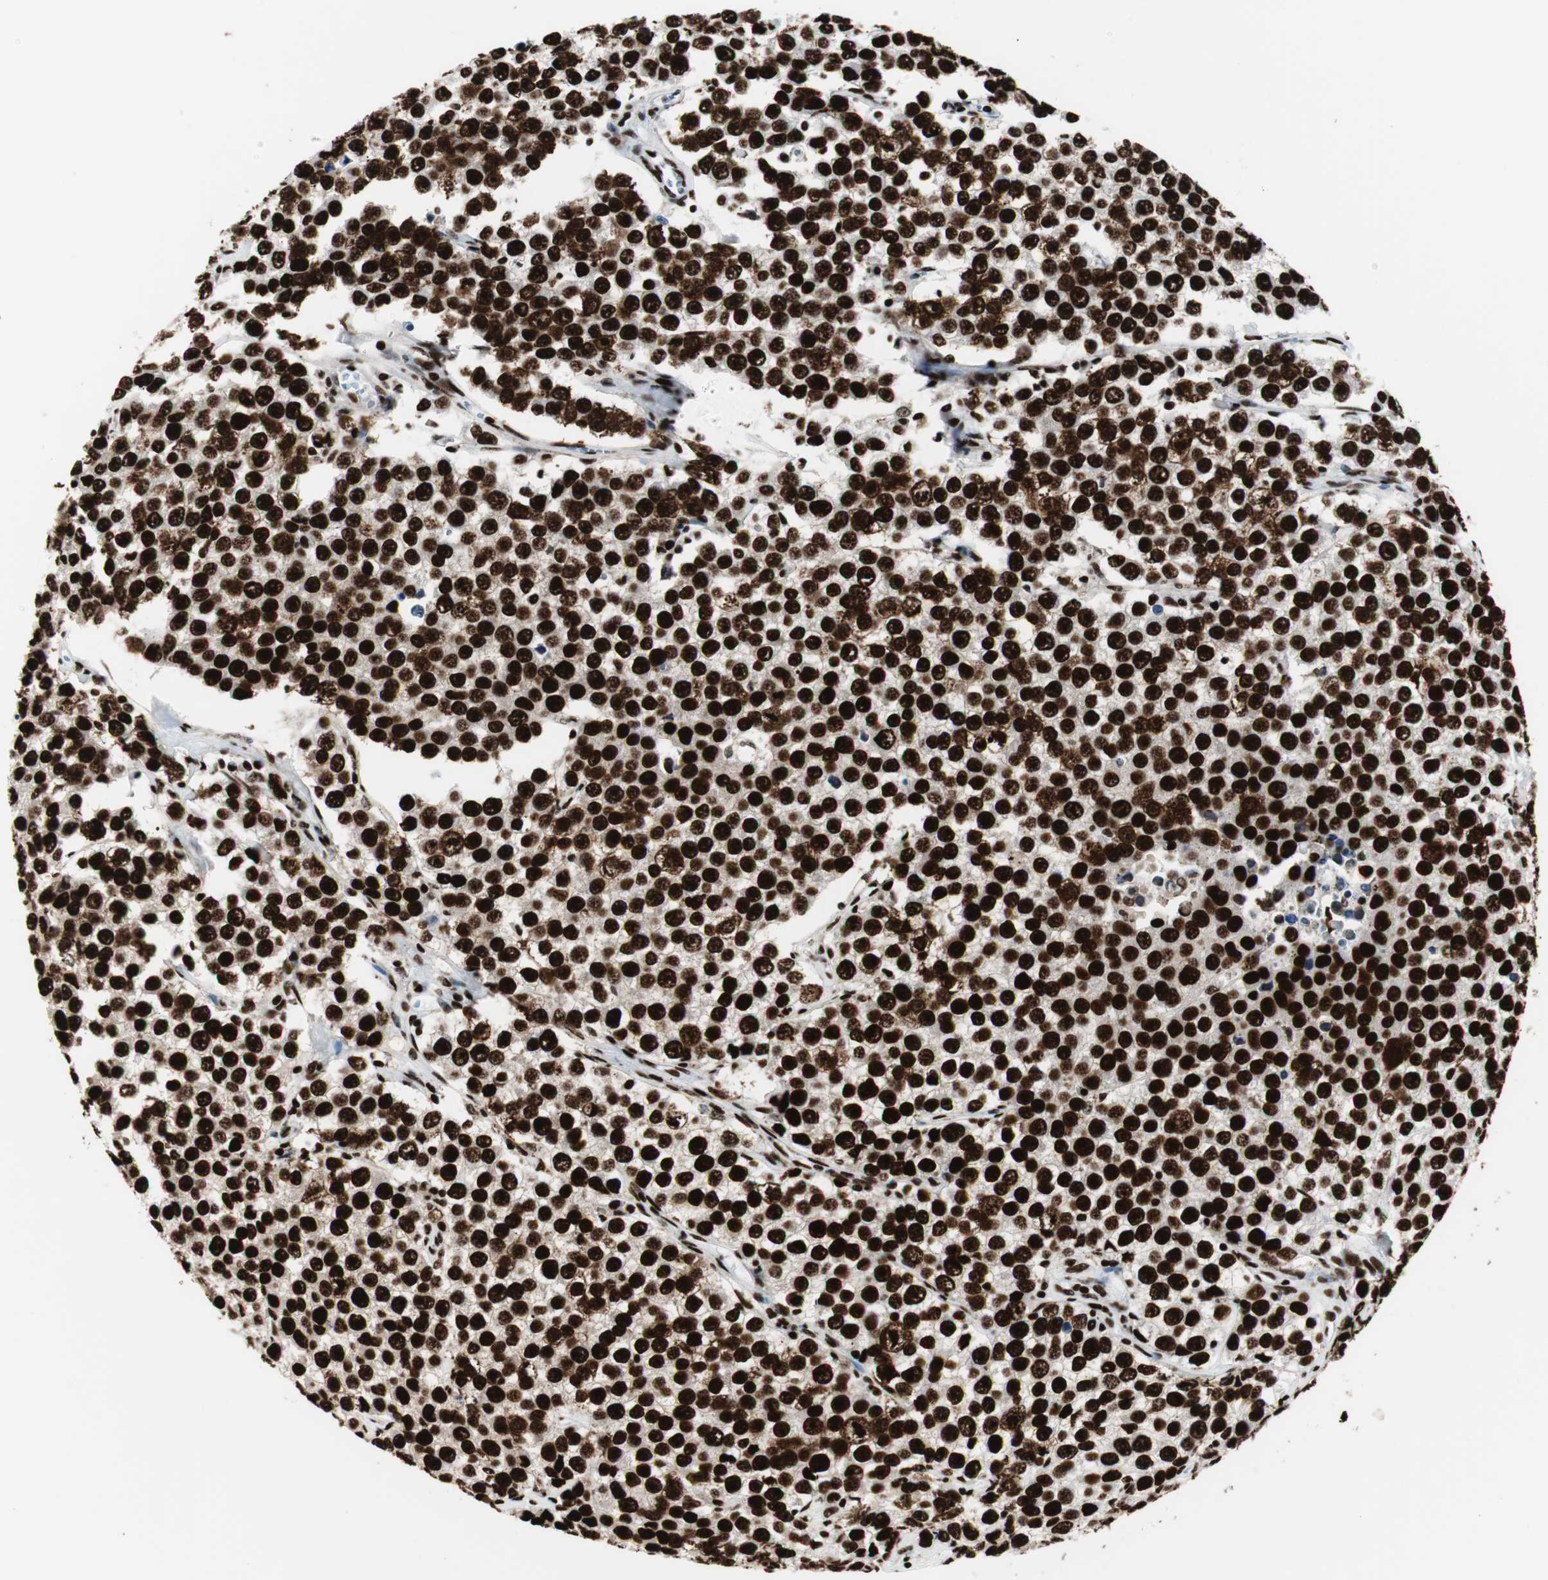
{"staining": {"intensity": "strong", "quantity": ">75%", "location": "nuclear"}, "tissue": "testis cancer", "cell_type": "Tumor cells", "image_type": "cancer", "snomed": [{"axis": "morphology", "description": "Seminoma, NOS"}, {"axis": "morphology", "description": "Carcinoma, Embryonal, NOS"}, {"axis": "topography", "description": "Testis"}], "caption": "Immunohistochemistry (IHC) of testis cancer (embryonal carcinoma) displays high levels of strong nuclear expression in about >75% of tumor cells. The protein of interest is shown in brown color, while the nuclei are stained blue.", "gene": "NCL", "patient": {"sex": "male", "age": 52}}